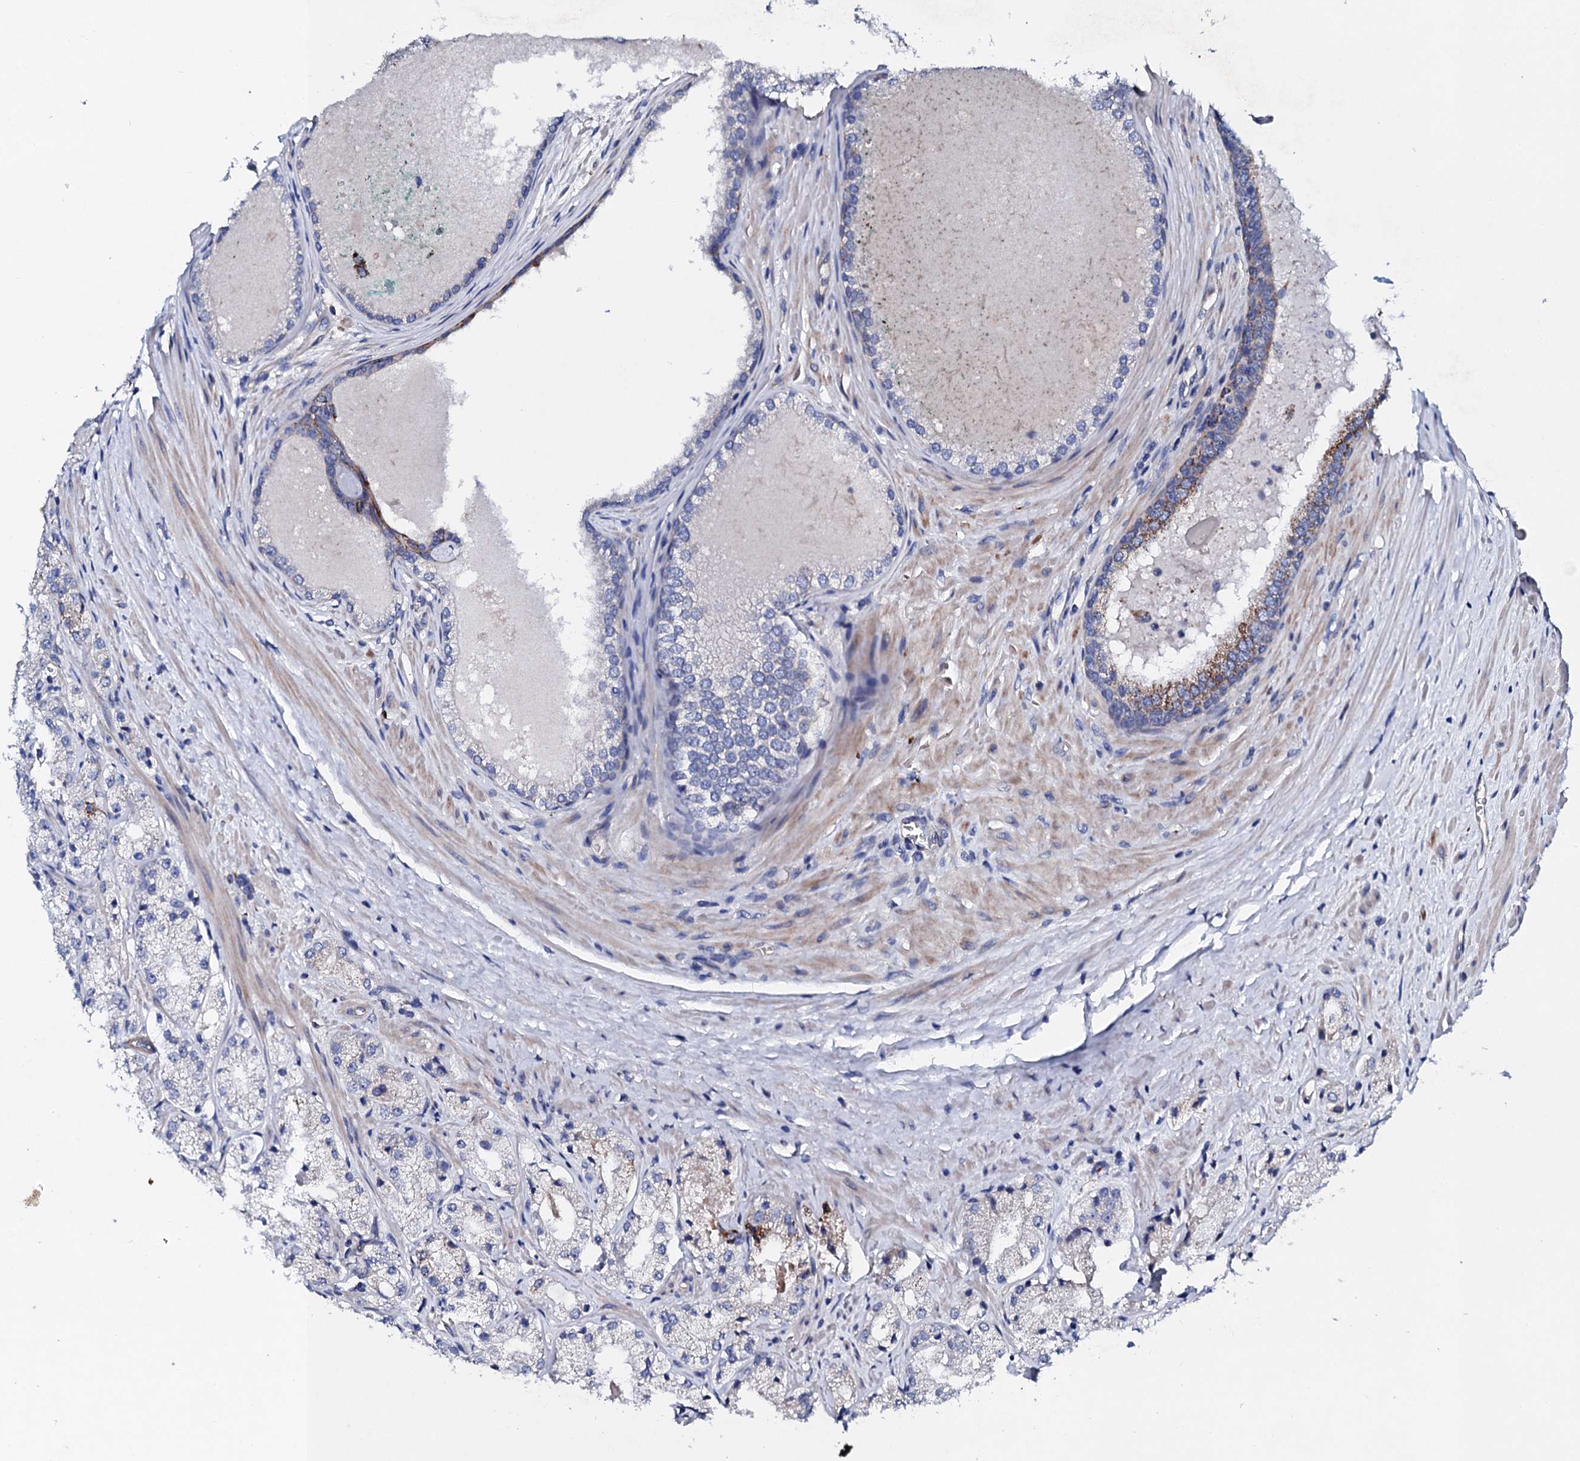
{"staining": {"intensity": "negative", "quantity": "none", "location": "none"}, "tissue": "prostate cancer", "cell_type": "Tumor cells", "image_type": "cancer", "snomed": [{"axis": "morphology", "description": "Adenocarcinoma, Low grade"}, {"axis": "topography", "description": "Prostate"}], "caption": "This is an IHC histopathology image of human prostate cancer. There is no expression in tumor cells.", "gene": "KLHL32", "patient": {"sex": "male", "age": 69}}